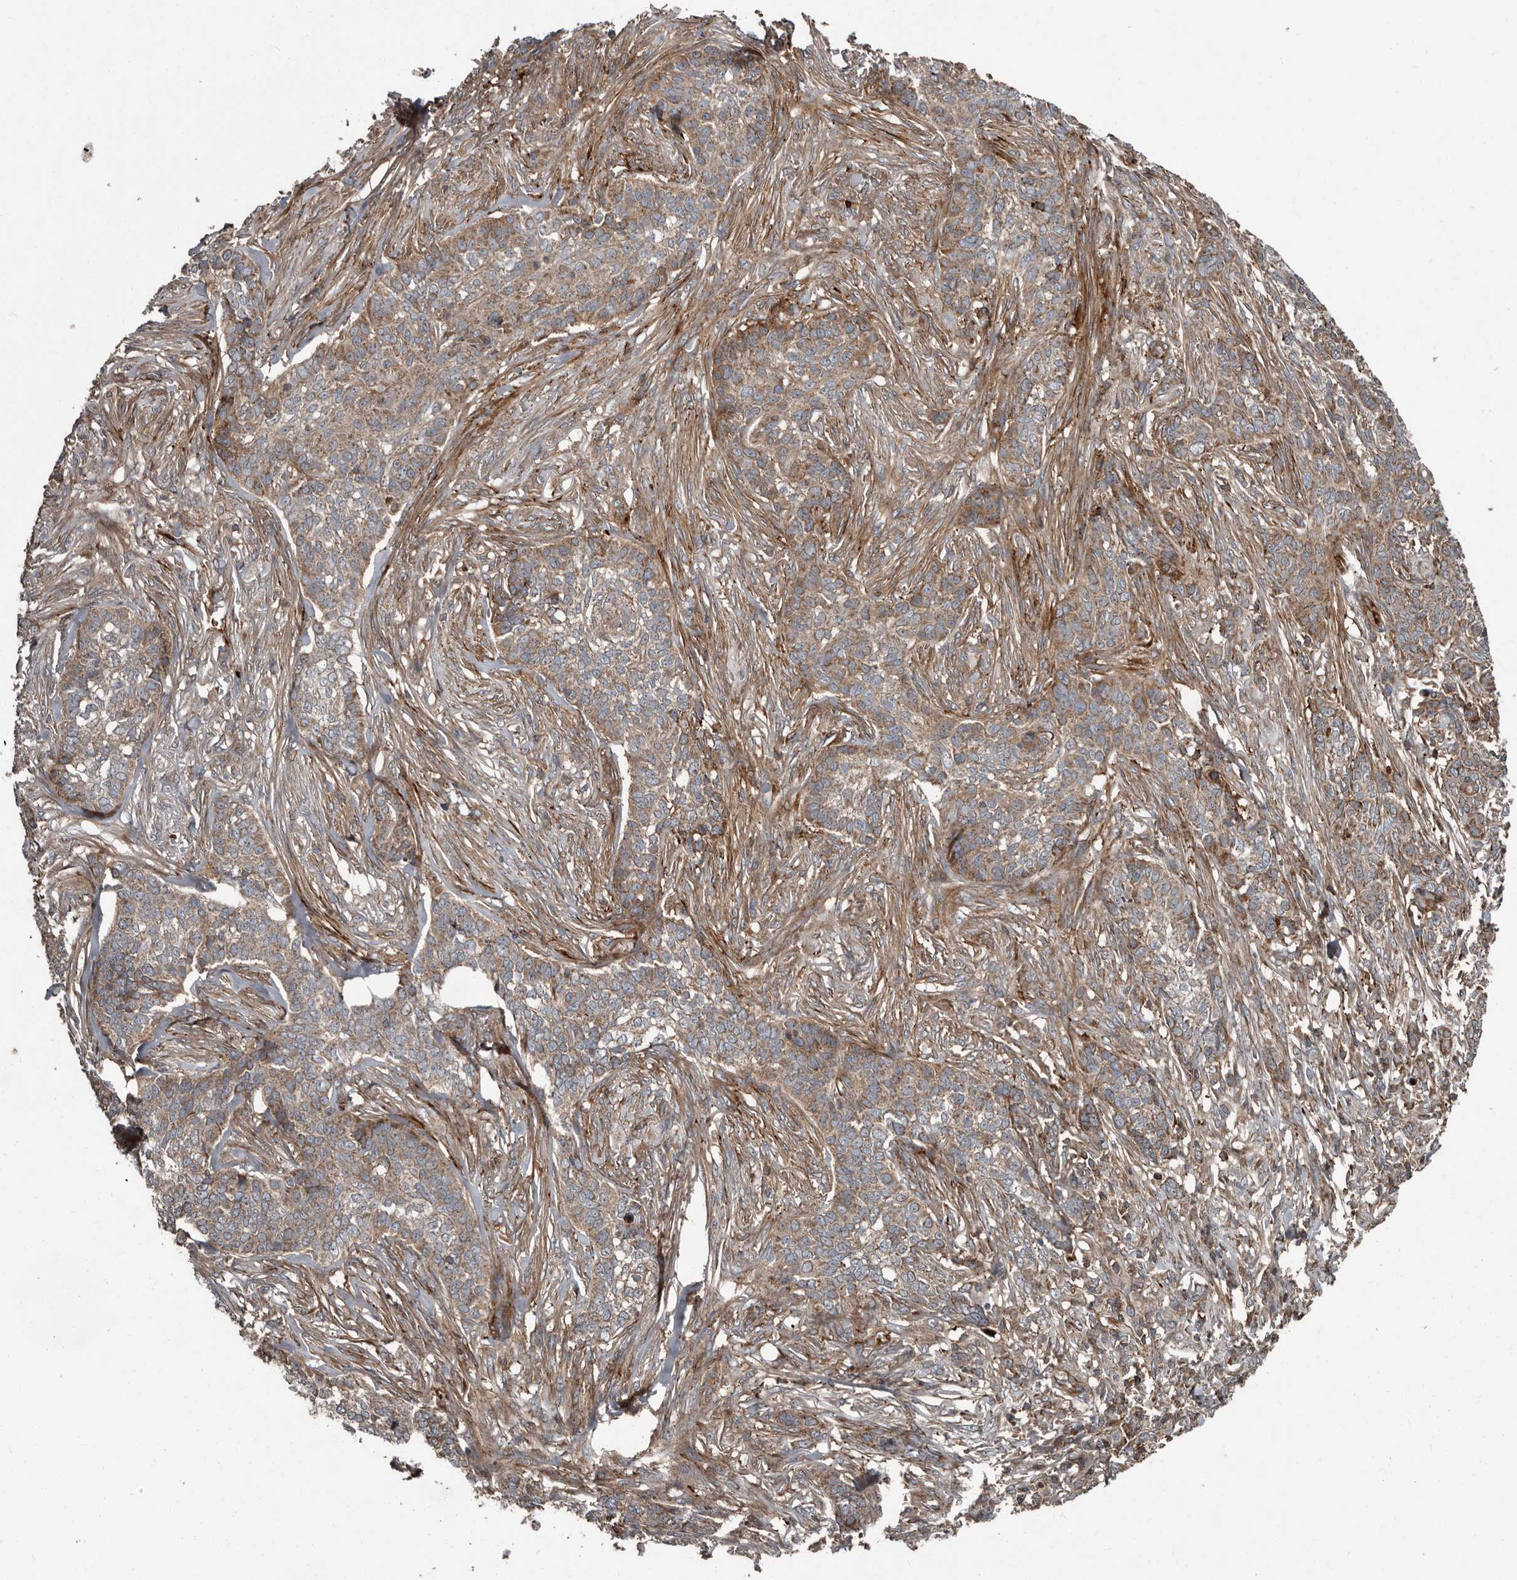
{"staining": {"intensity": "moderate", "quantity": ">75%", "location": "cytoplasmic/membranous"}, "tissue": "skin cancer", "cell_type": "Tumor cells", "image_type": "cancer", "snomed": [{"axis": "morphology", "description": "Basal cell carcinoma"}, {"axis": "topography", "description": "Skin"}], "caption": "A medium amount of moderate cytoplasmic/membranous positivity is appreciated in about >75% of tumor cells in skin cancer tissue.", "gene": "FBXO31", "patient": {"sex": "male", "age": 85}}